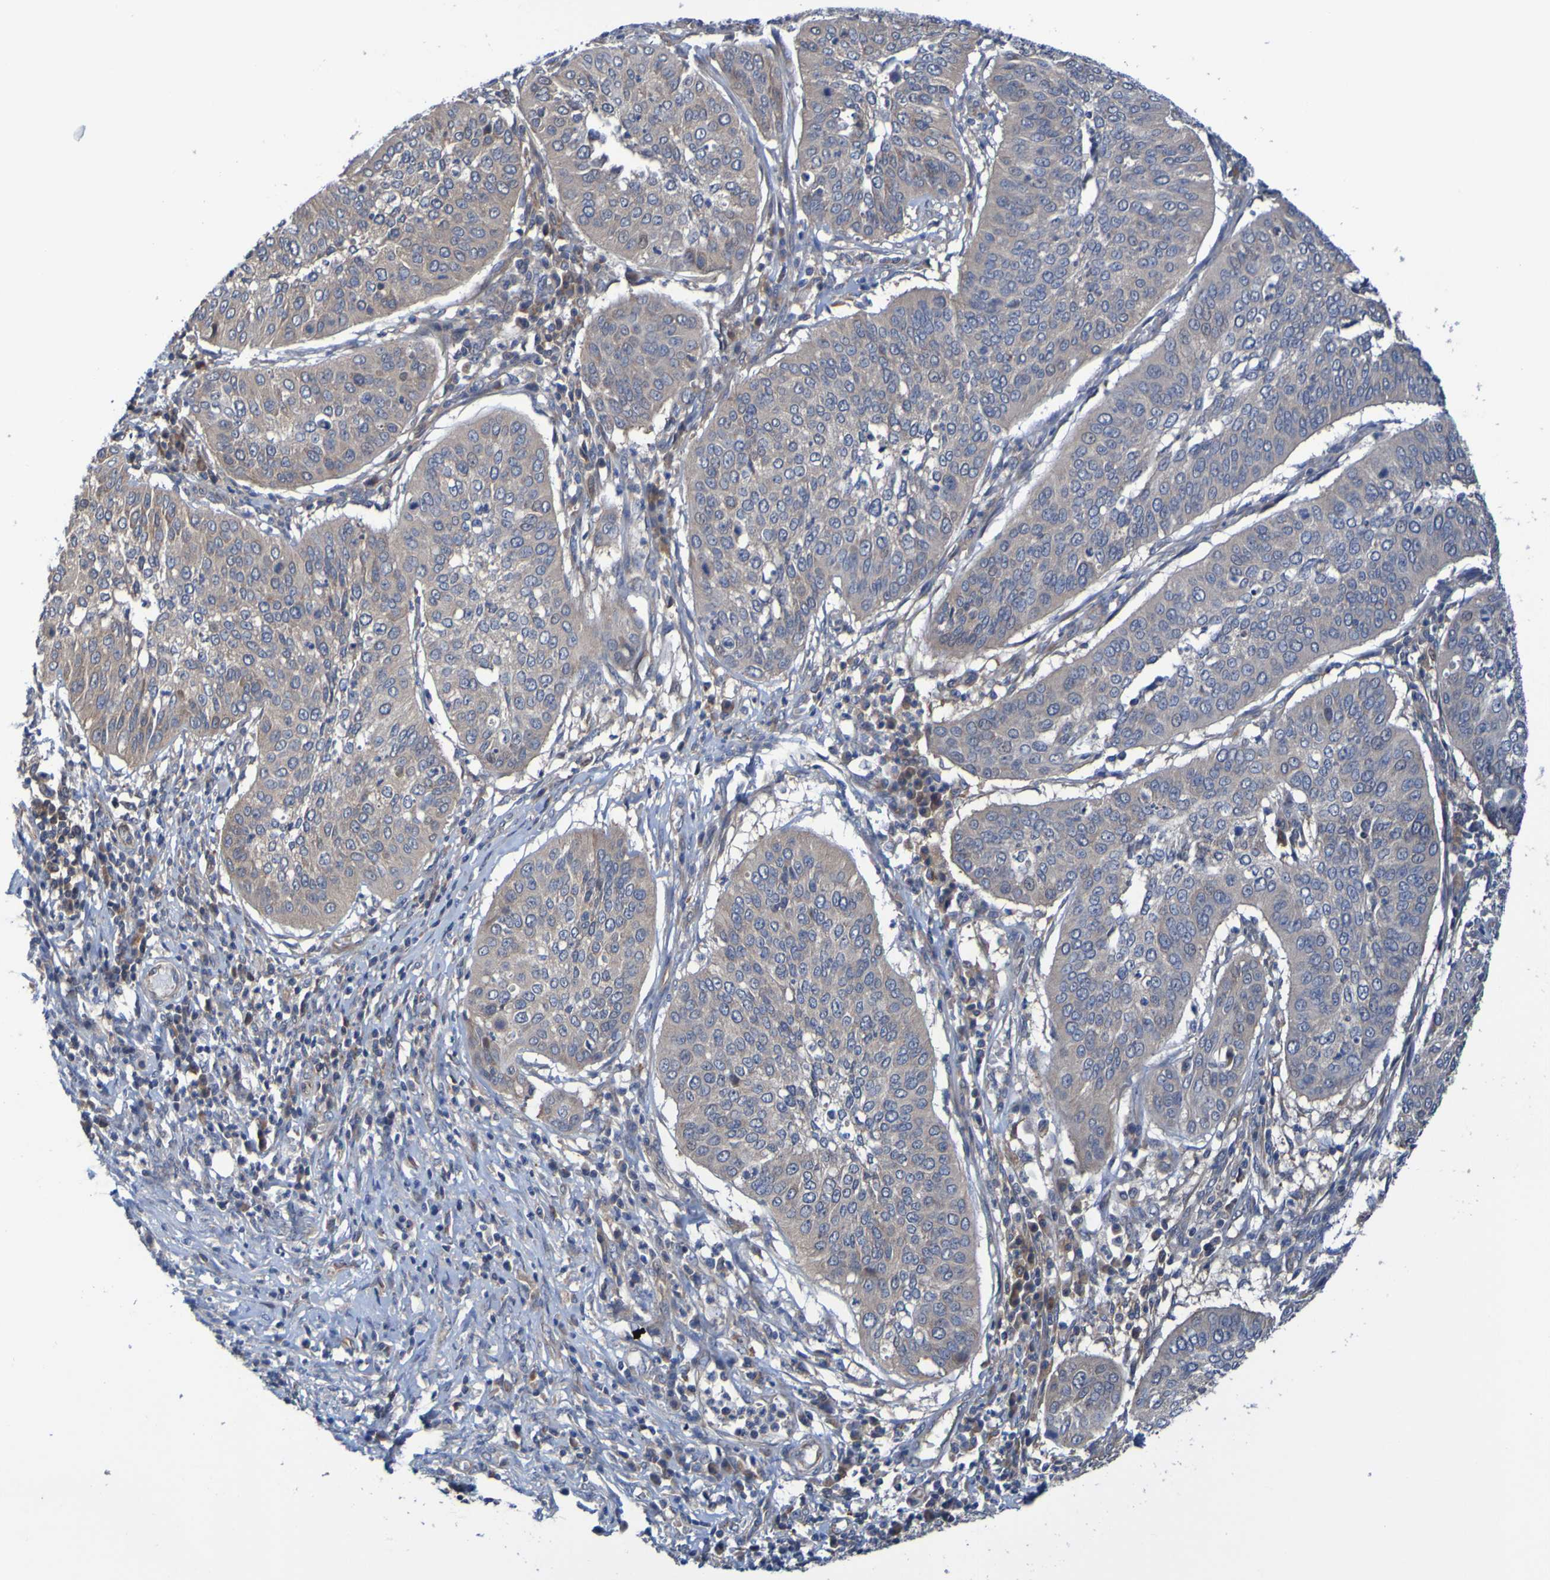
{"staining": {"intensity": "weak", "quantity": ">75%", "location": "cytoplasmic/membranous"}, "tissue": "cervical cancer", "cell_type": "Tumor cells", "image_type": "cancer", "snomed": [{"axis": "morphology", "description": "Normal tissue, NOS"}, {"axis": "morphology", "description": "Squamous cell carcinoma, NOS"}, {"axis": "topography", "description": "Cervix"}], "caption": "This image displays immunohistochemistry (IHC) staining of squamous cell carcinoma (cervical), with low weak cytoplasmic/membranous expression in about >75% of tumor cells.", "gene": "SDK1", "patient": {"sex": "female", "age": 39}}